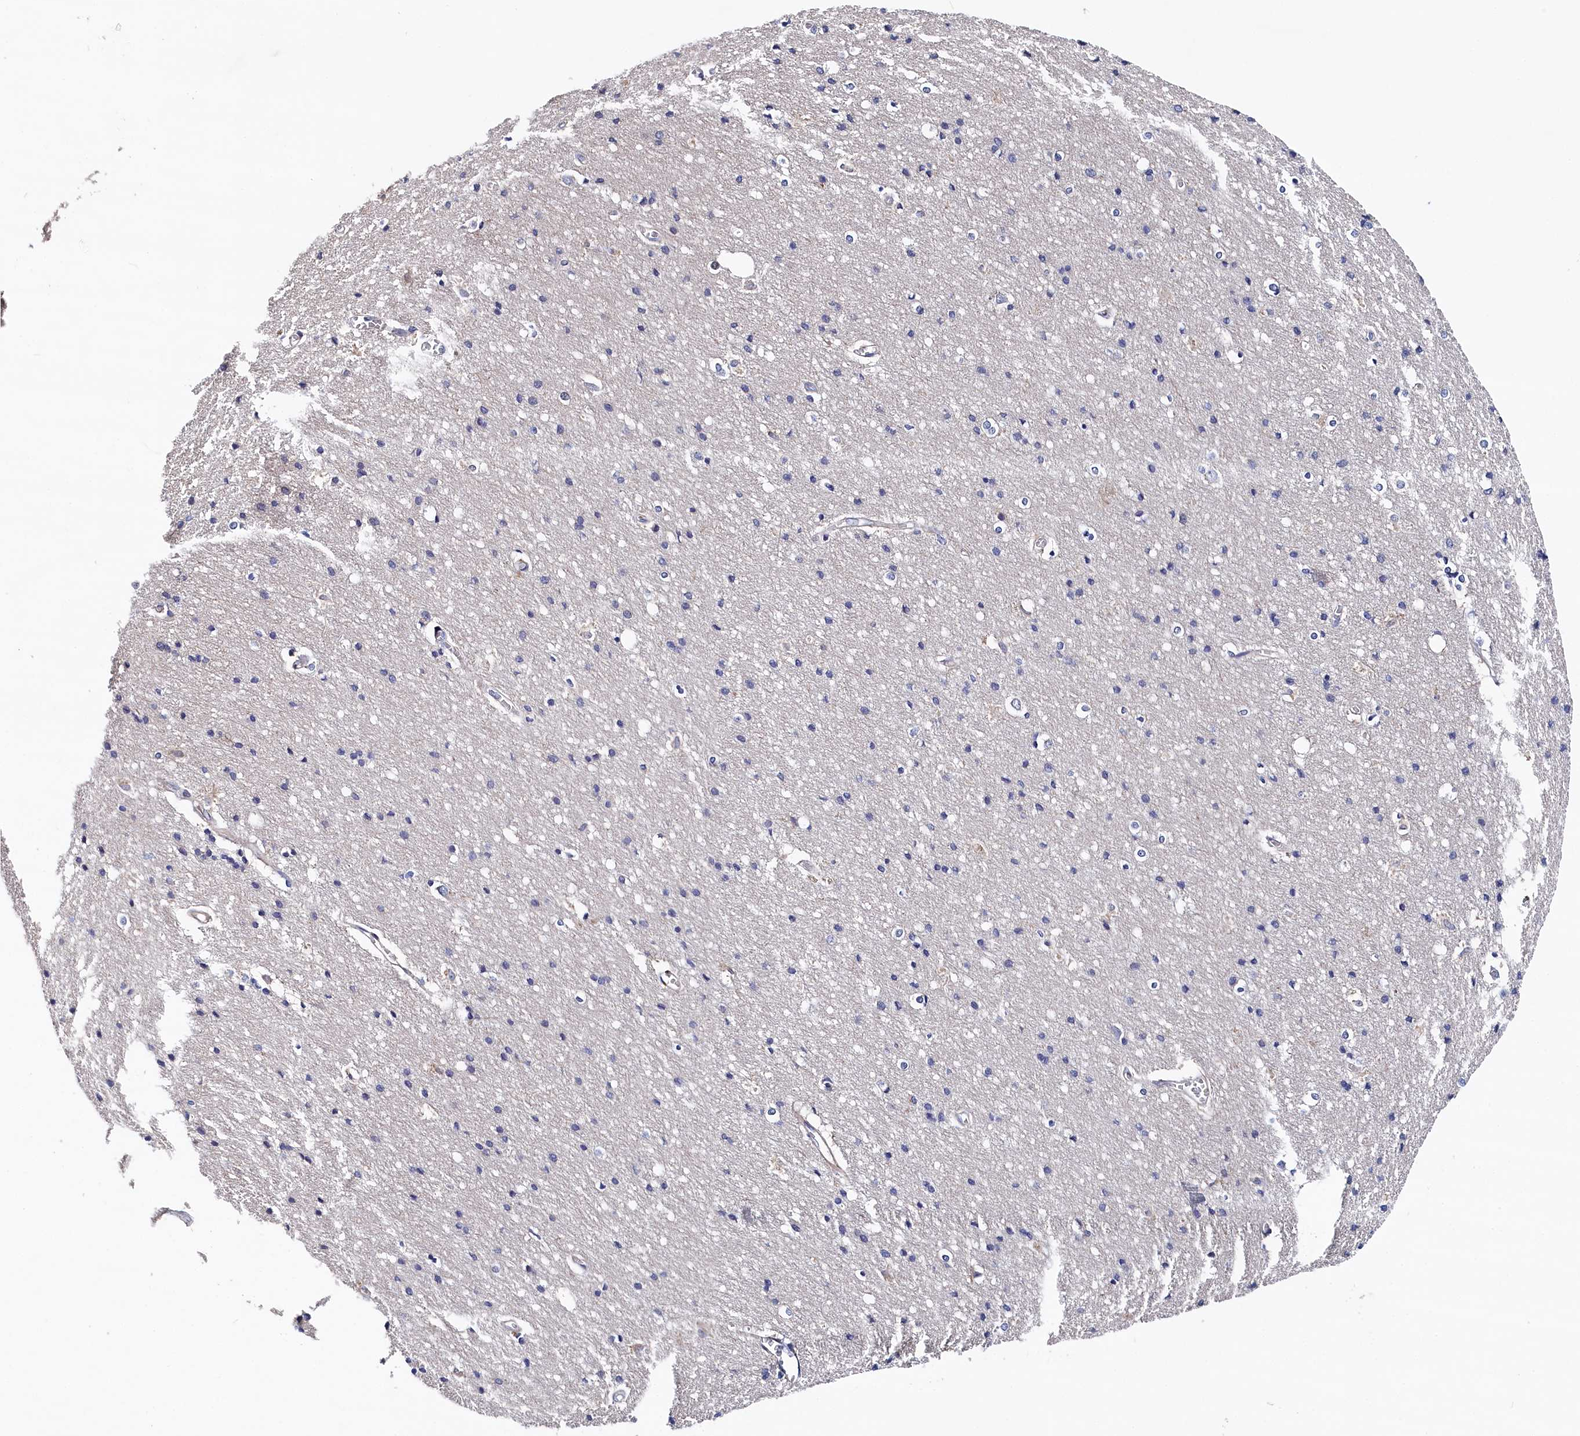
{"staining": {"intensity": "negative", "quantity": "none", "location": "none"}, "tissue": "cerebral cortex", "cell_type": "Endothelial cells", "image_type": "normal", "snomed": [{"axis": "morphology", "description": "Normal tissue, NOS"}, {"axis": "topography", "description": "Cerebral cortex"}], "caption": "The immunohistochemistry histopathology image has no significant expression in endothelial cells of cerebral cortex.", "gene": "BHMT", "patient": {"sex": "male", "age": 54}}